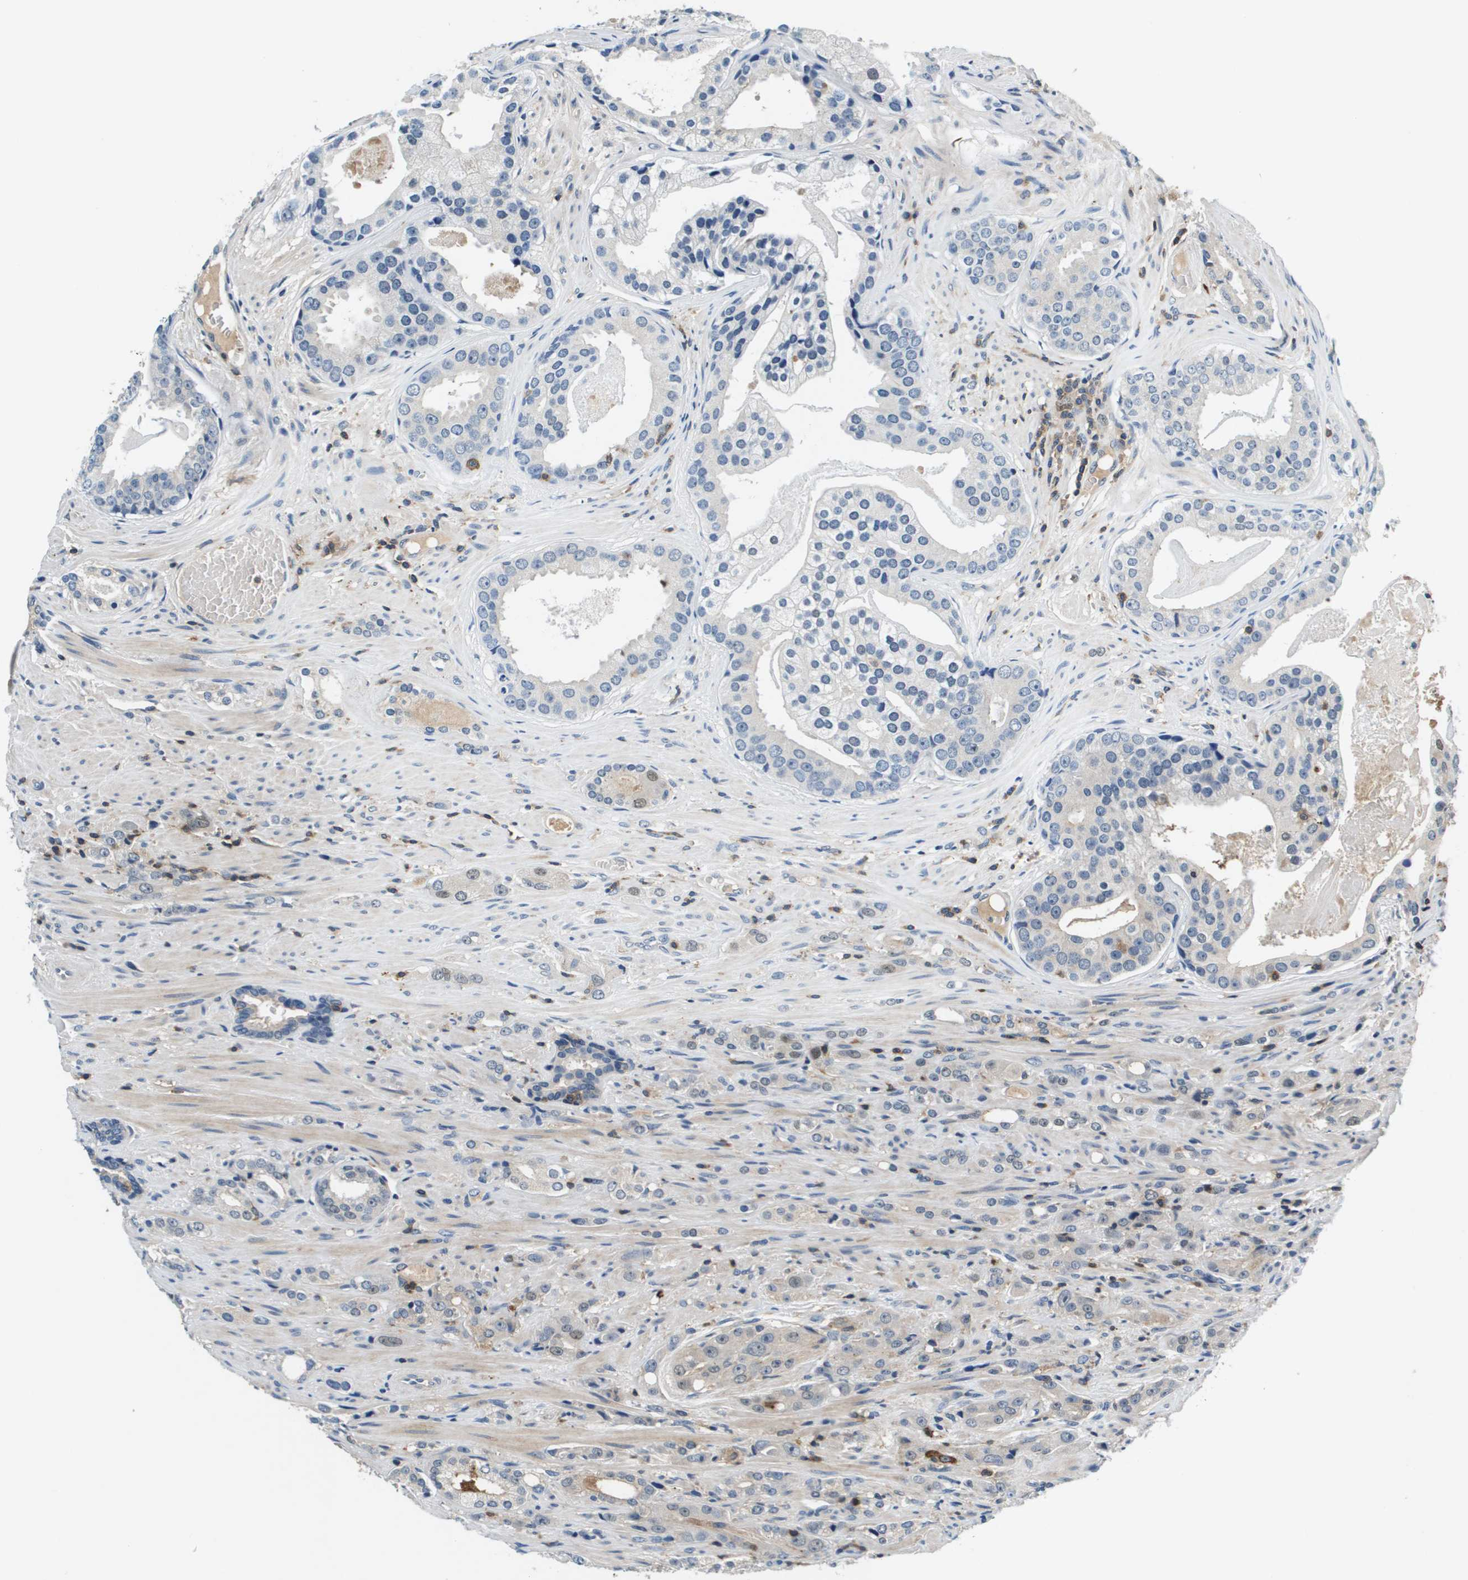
{"staining": {"intensity": "negative", "quantity": "none", "location": "none"}, "tissue": "prostate cancer", "cell_type": "Tumor cells", "image_type": "cancer", "snomed": [{"axis": "morphology", "description": "Adenocarcinoma, High grade"}, {"axis": "topography", "description": "Prostate"}], "caption": "Micrograph shows no protein positivity in tumor cells of prostate high-grade adenocarcinoma tissue.", "gene": "KCNQ5", "patient": {"sex": "male", "age": 71}}